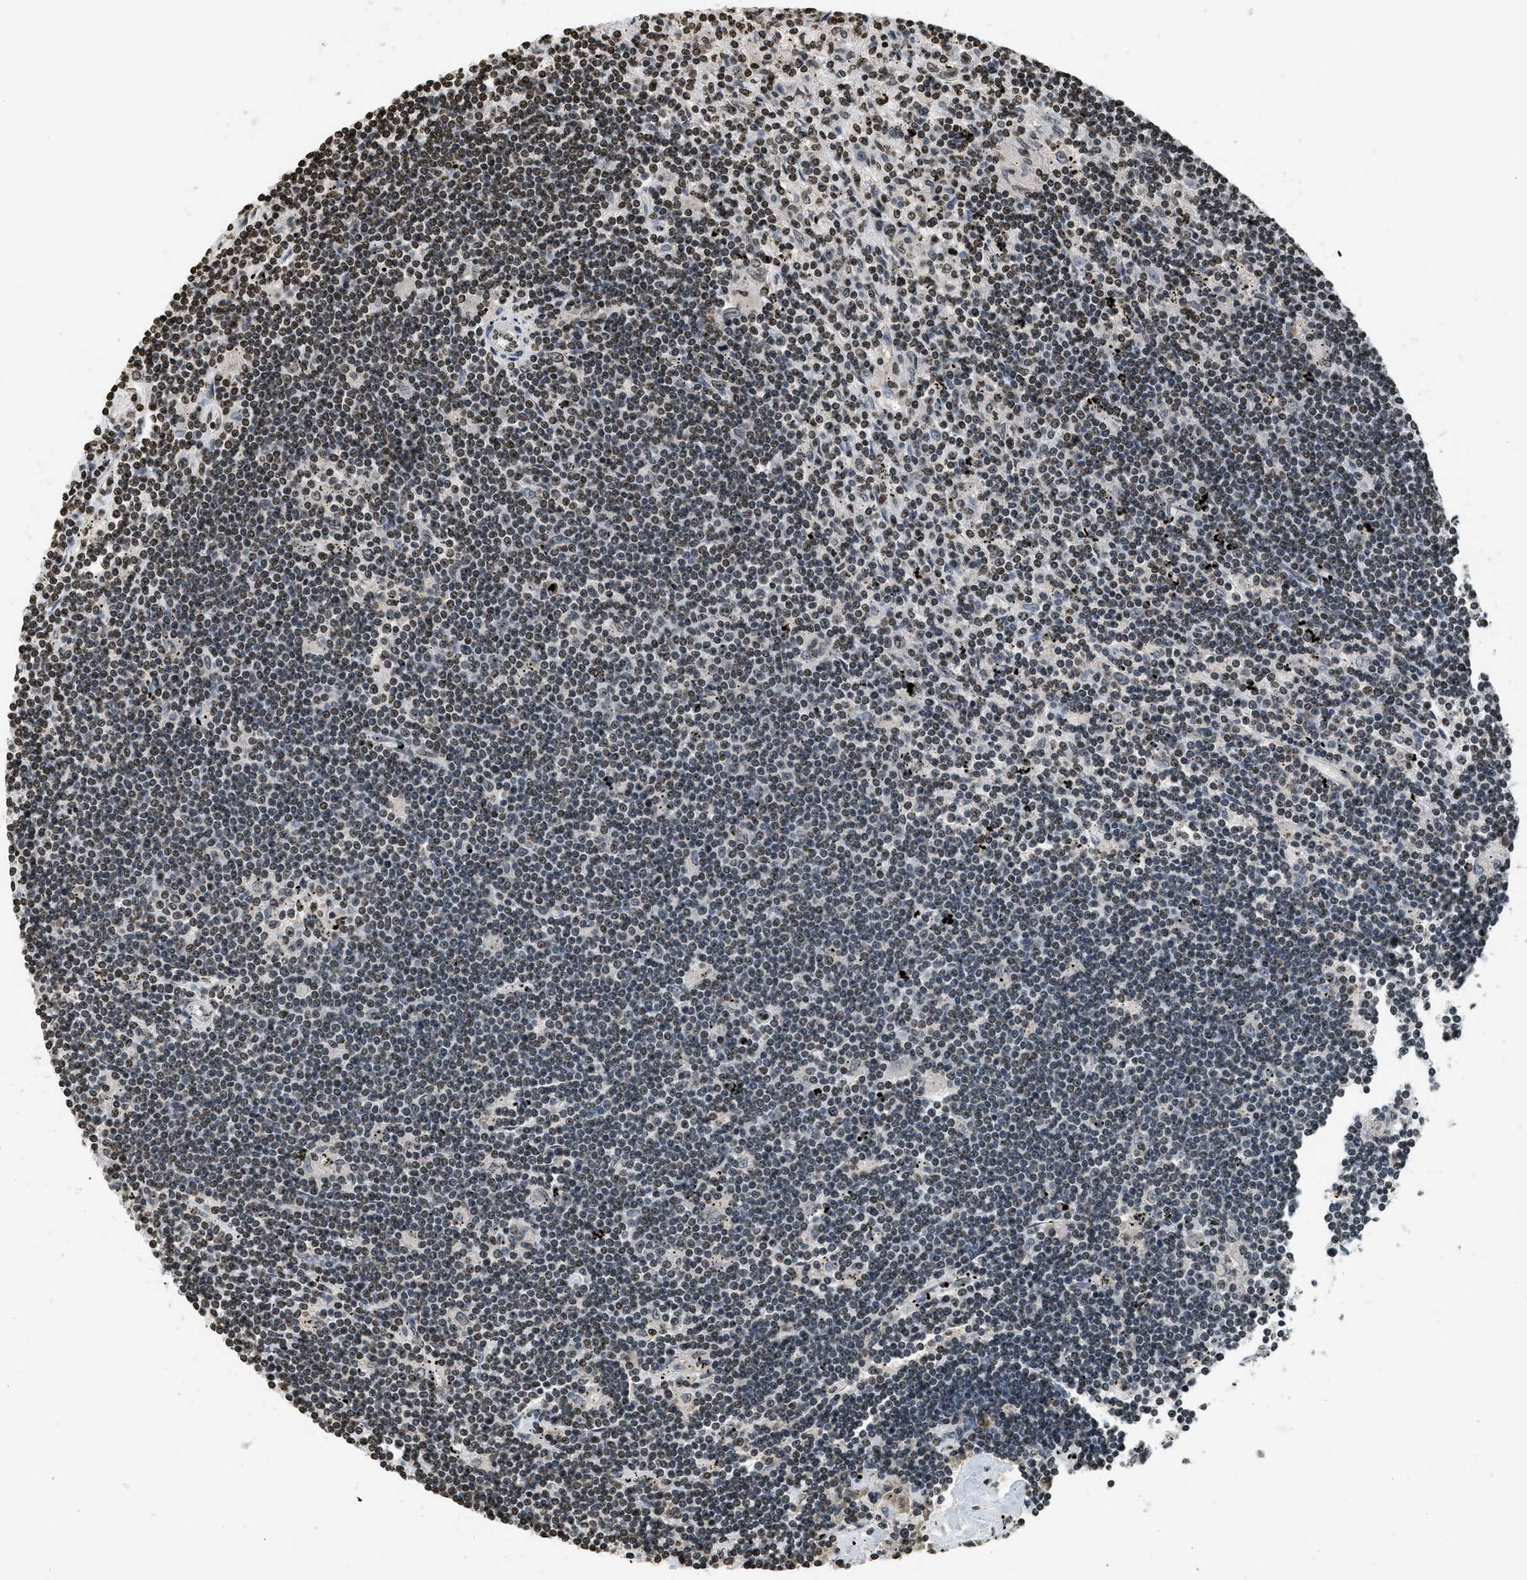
{"staining": {"intensity": "moderate", "quantity": ">75%", "location": "nuclear"}, "tissue": "lymphoma", "cell_type": "Tumor cells", "image_type": "cancer", "snomed": [{"axis": "morphology", "description": "Malignant lymphoma, non-Hodgkin's type, Low grade"}, {"axis": "topography", "description": "Spleen"}], "caption": "This histopathology image reveals low-grade malignant lymphoma, non-Hodgkin's type stained with immunohistochemistry (IHC) to label a protein in brown. The nuclear of tumor cells show moderate positivity for the protein. Nuclei are counter-stained blue.", "gene": "LDB2", "patient": {"sex": "male", "age": 76}}